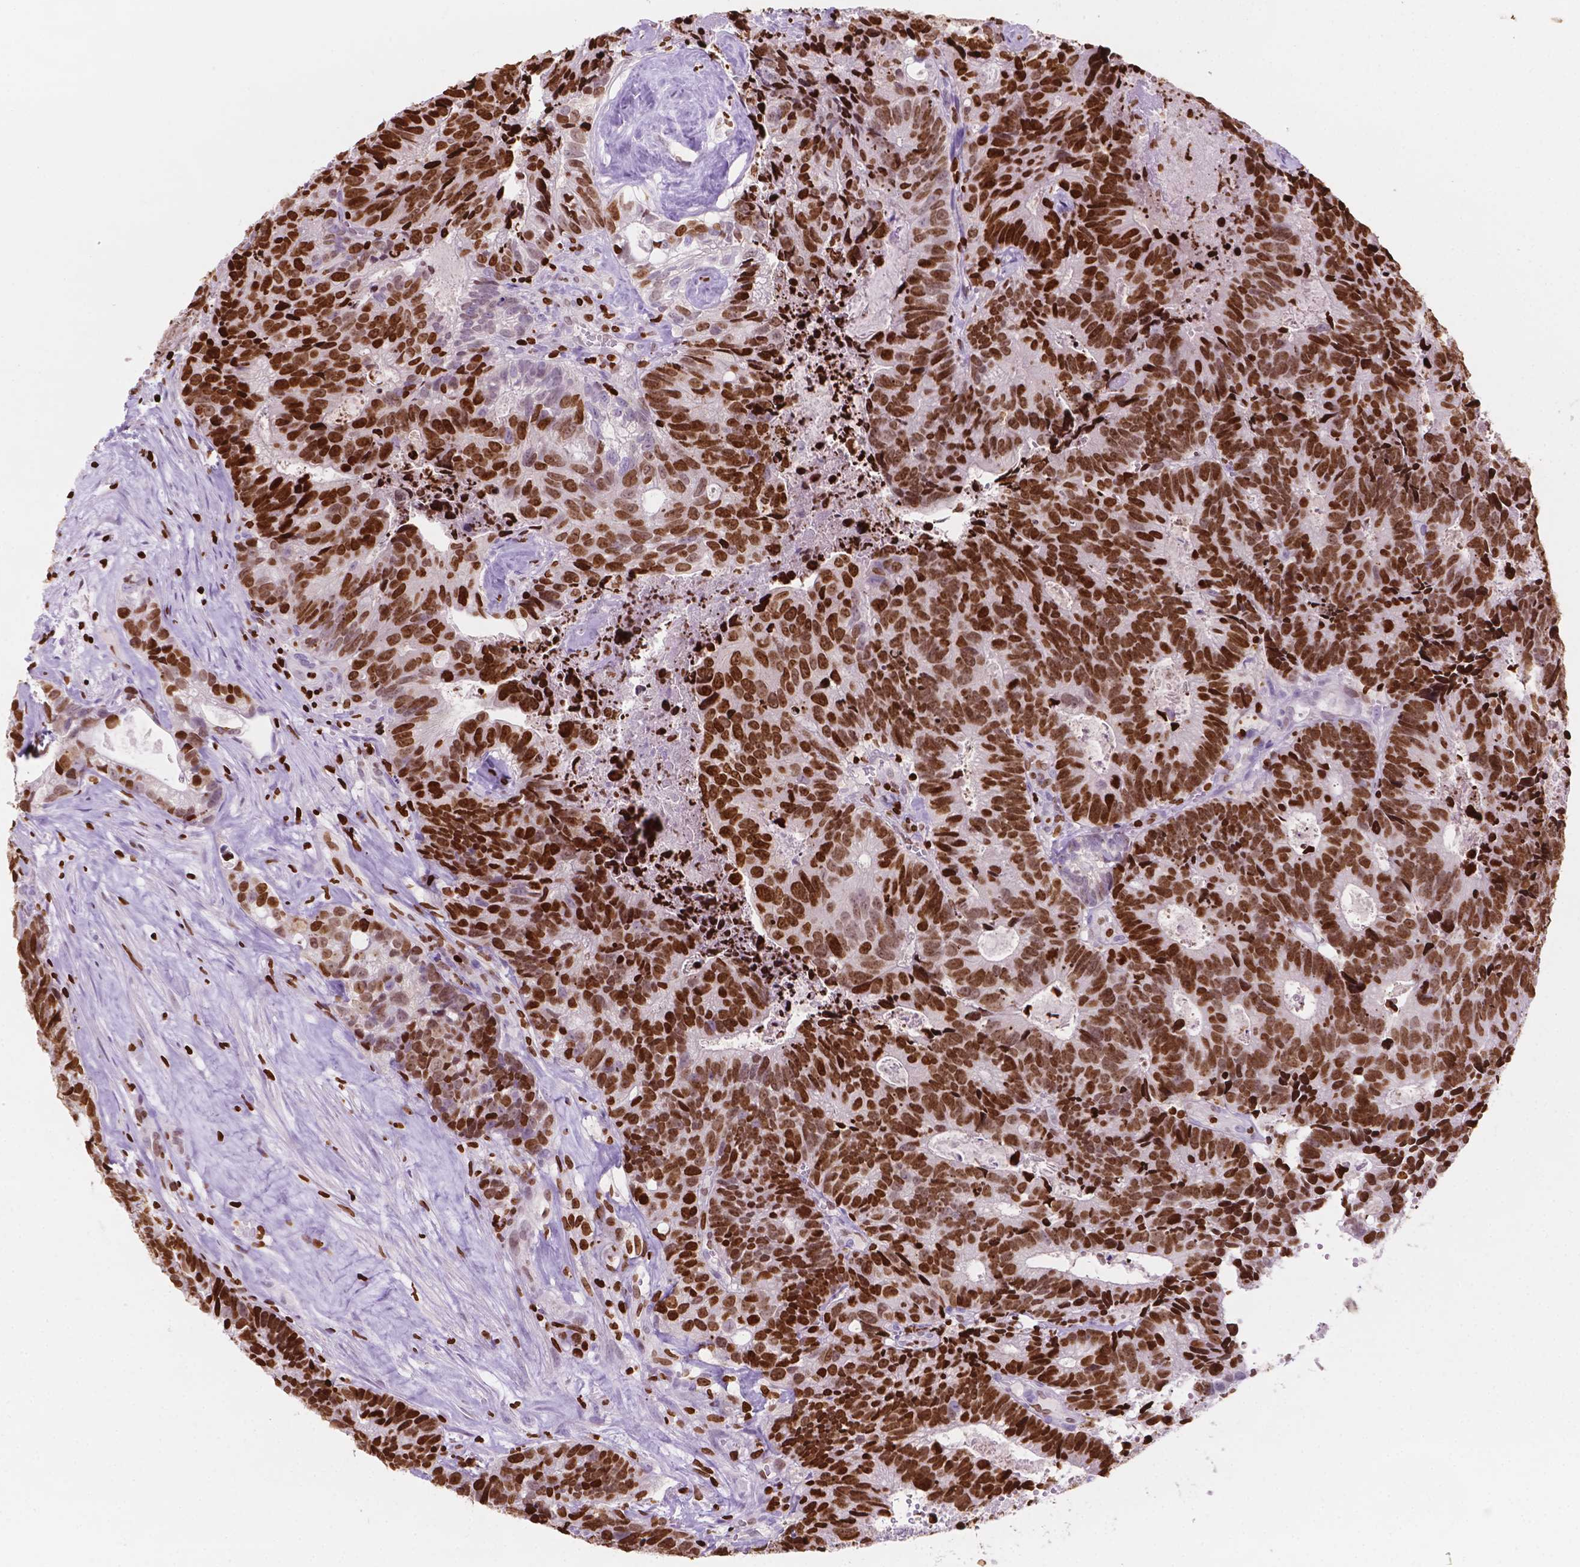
{"staining": {"intensity": "strong", "quantity": ">75%", "location": "nuclear"}, "tissue": "head and neck cancer", "cell_type": "Tumor cells", "image_type": "cancer", "snomed": [{"axis": "morphology", "description": "Adenocarcinoma, NOS"}, {"axis": "topography", "description": "Head-Neck"}], "caption": "Human head and neck cancer (adenocarcinoma) stained for a protein (brown) displays strong nuclear positive positivity in about >75% of tumor cells.", "gene": "CBY3", "patient": {"sex": "male", "age": 62}}